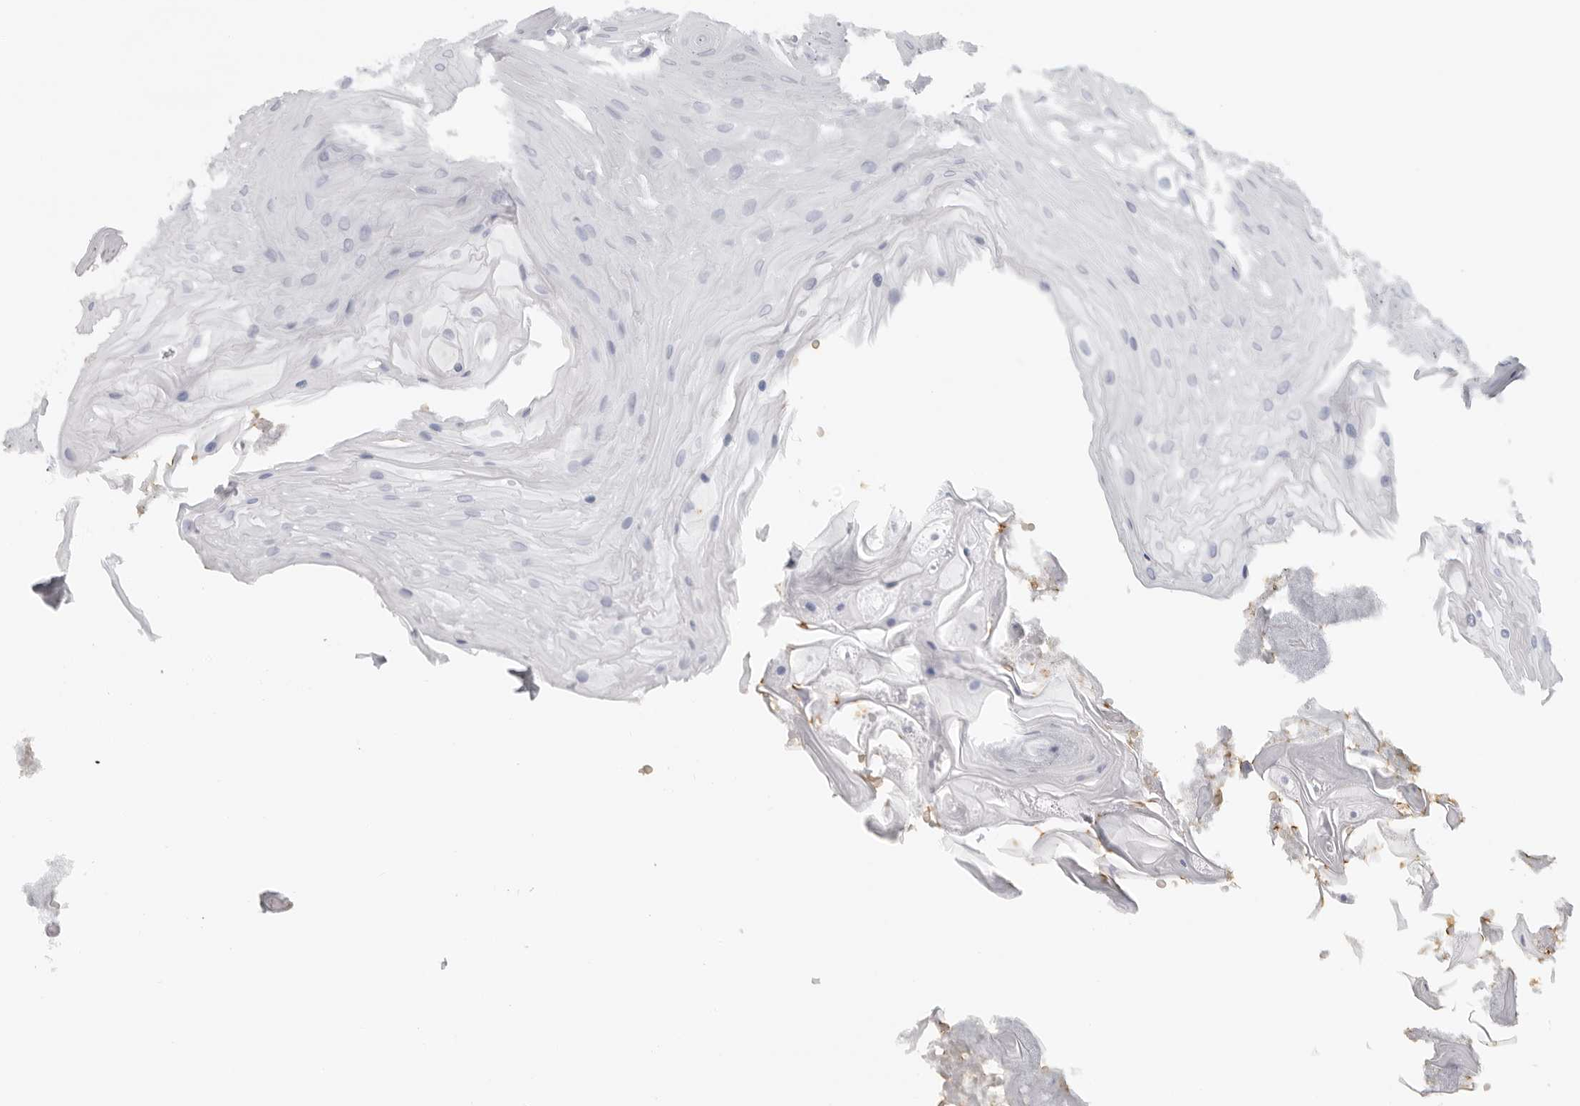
{"staining": {"intensity": "negative", "quantity": "none", "location": "none"}, "tissue": "oral mucosa", "cell_type": "Squamous epithelial cells", "image_type": "normal", "snomed": [{"axis": "morphology", "description": "Normal tissue, NOS"}, {"axis": "morphology", "description": "Squamous cell carcinoma, NOS"}, {"axis": "topography", "description": "Skeletal muscle"}, {"axis": "topography", "description": "Oral tissue"}, {"axis": "topography", "description": "Salivary gland"}, {"axis": "topography", "description": "Head-Neck"}], "caption": "Immunohistochemistry (IHC) histopathology image of normal human oral mucosa stained for a protein (brown), which shows no positivity in squamous epithelial cells.", "gene": "EPB41", "patient": {"sex": "male", "age": 54}}